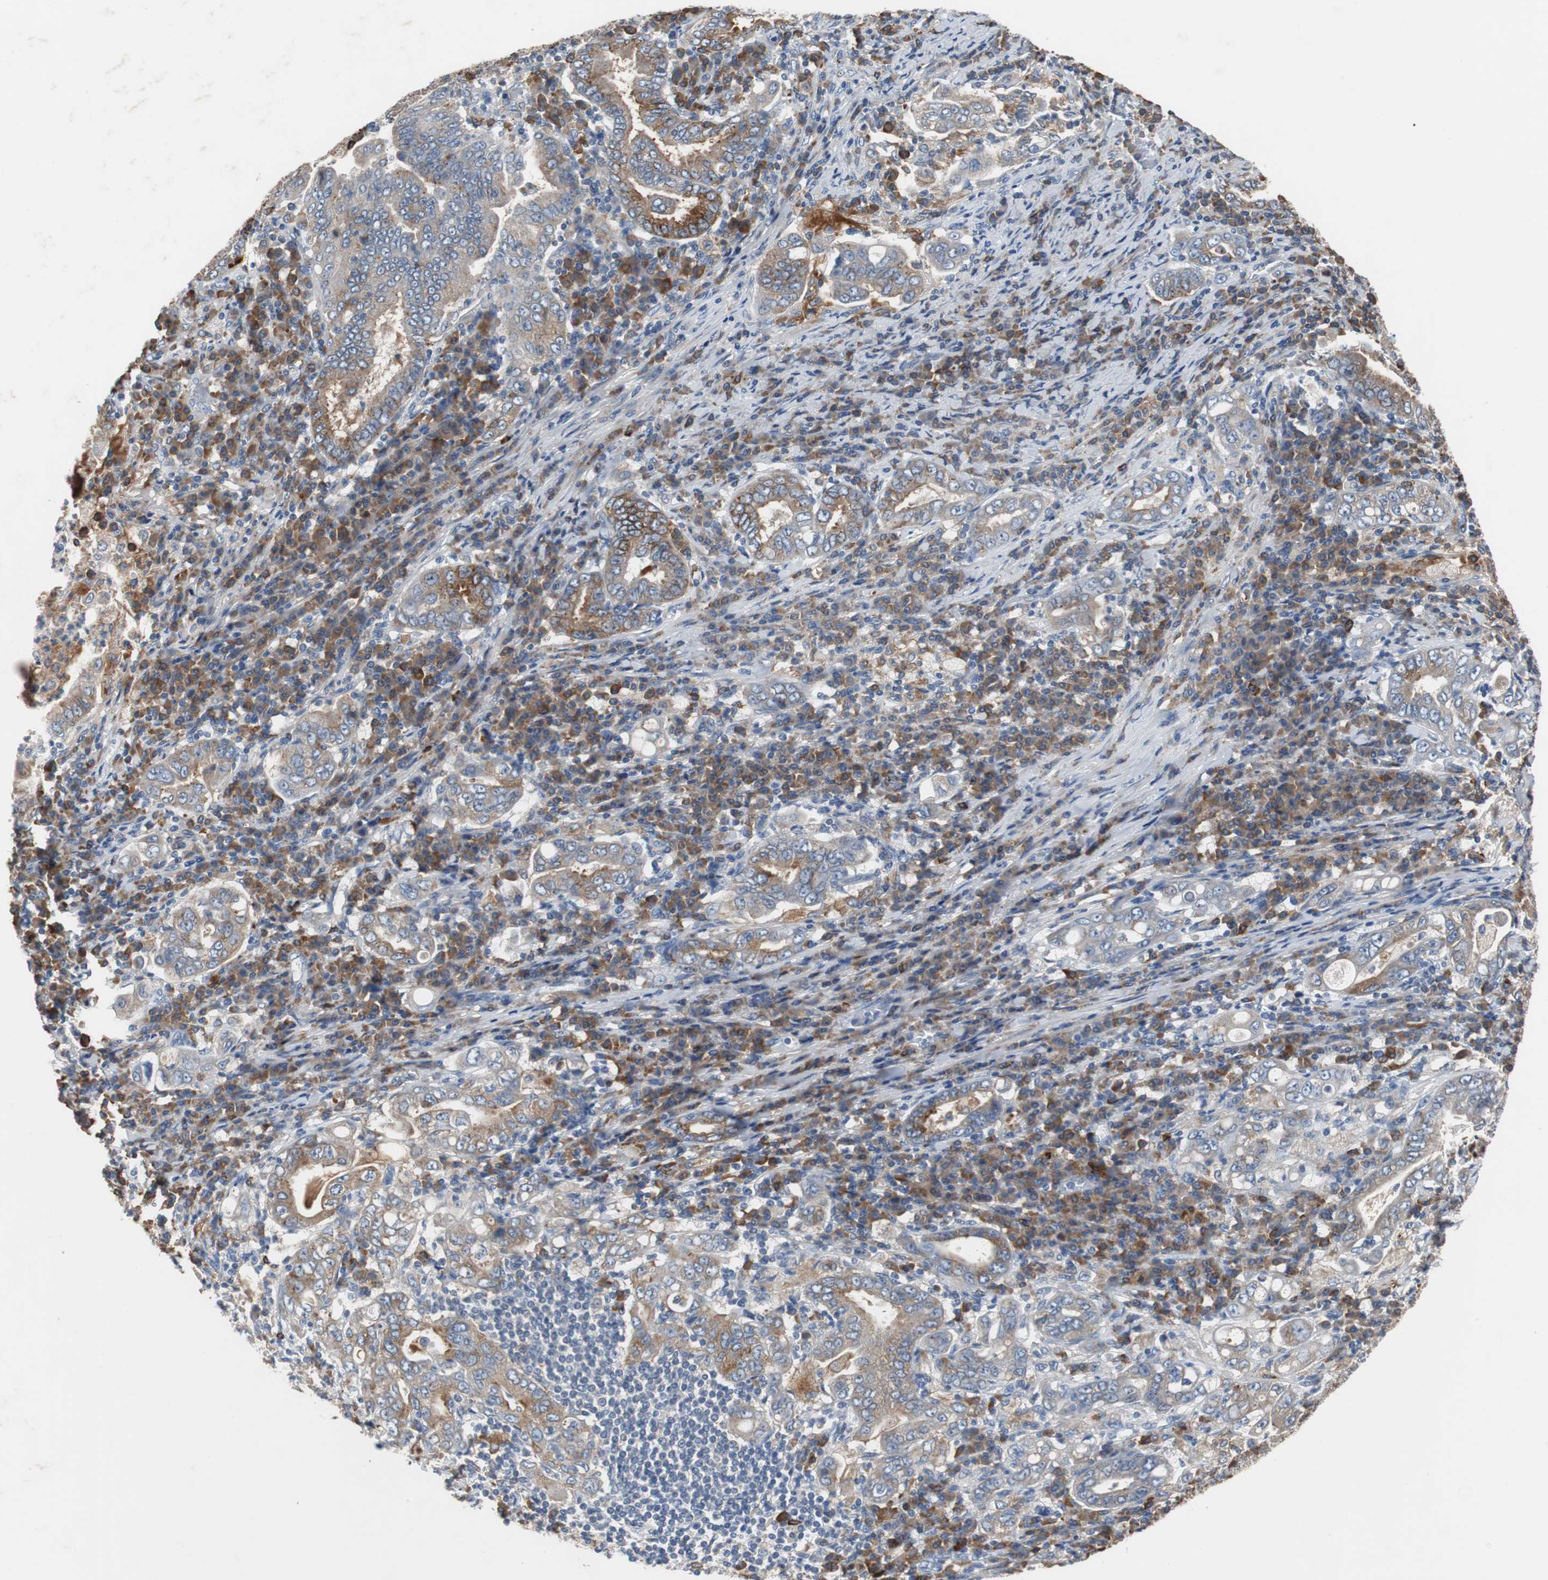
{"staining": {"intensity": "weak", "quantity": "25%-75%", "location": "cytoplasmic/membranous"}, "tissue": "stomach cancer", "cell_type": "Tumor cells", "image_type": "cancer", "snomed": [{"axis": "morphology", "description": "Normal tissue, NOS"}, {"axis": "morphology", "description": "Adenocarcinoma, NOS"}, {"axis": "topography", "description": "Esophagus"}, {"axis": "topography", "description": "Stomach, upper"}, {"axis": "topography", "description": "Peripheral nerve tissue"}], "caption": "Stomach cancer (adenocarcinoma) stained with DAB (3,3'-diaminobenzidine) immunohistochemistry reveals low levels of weak cytoplasmic/membranous positivity in approximately 25%-75% of tumor cells.", "gene": "SORT1", "patient": {"sex": "male", "age": 62}}